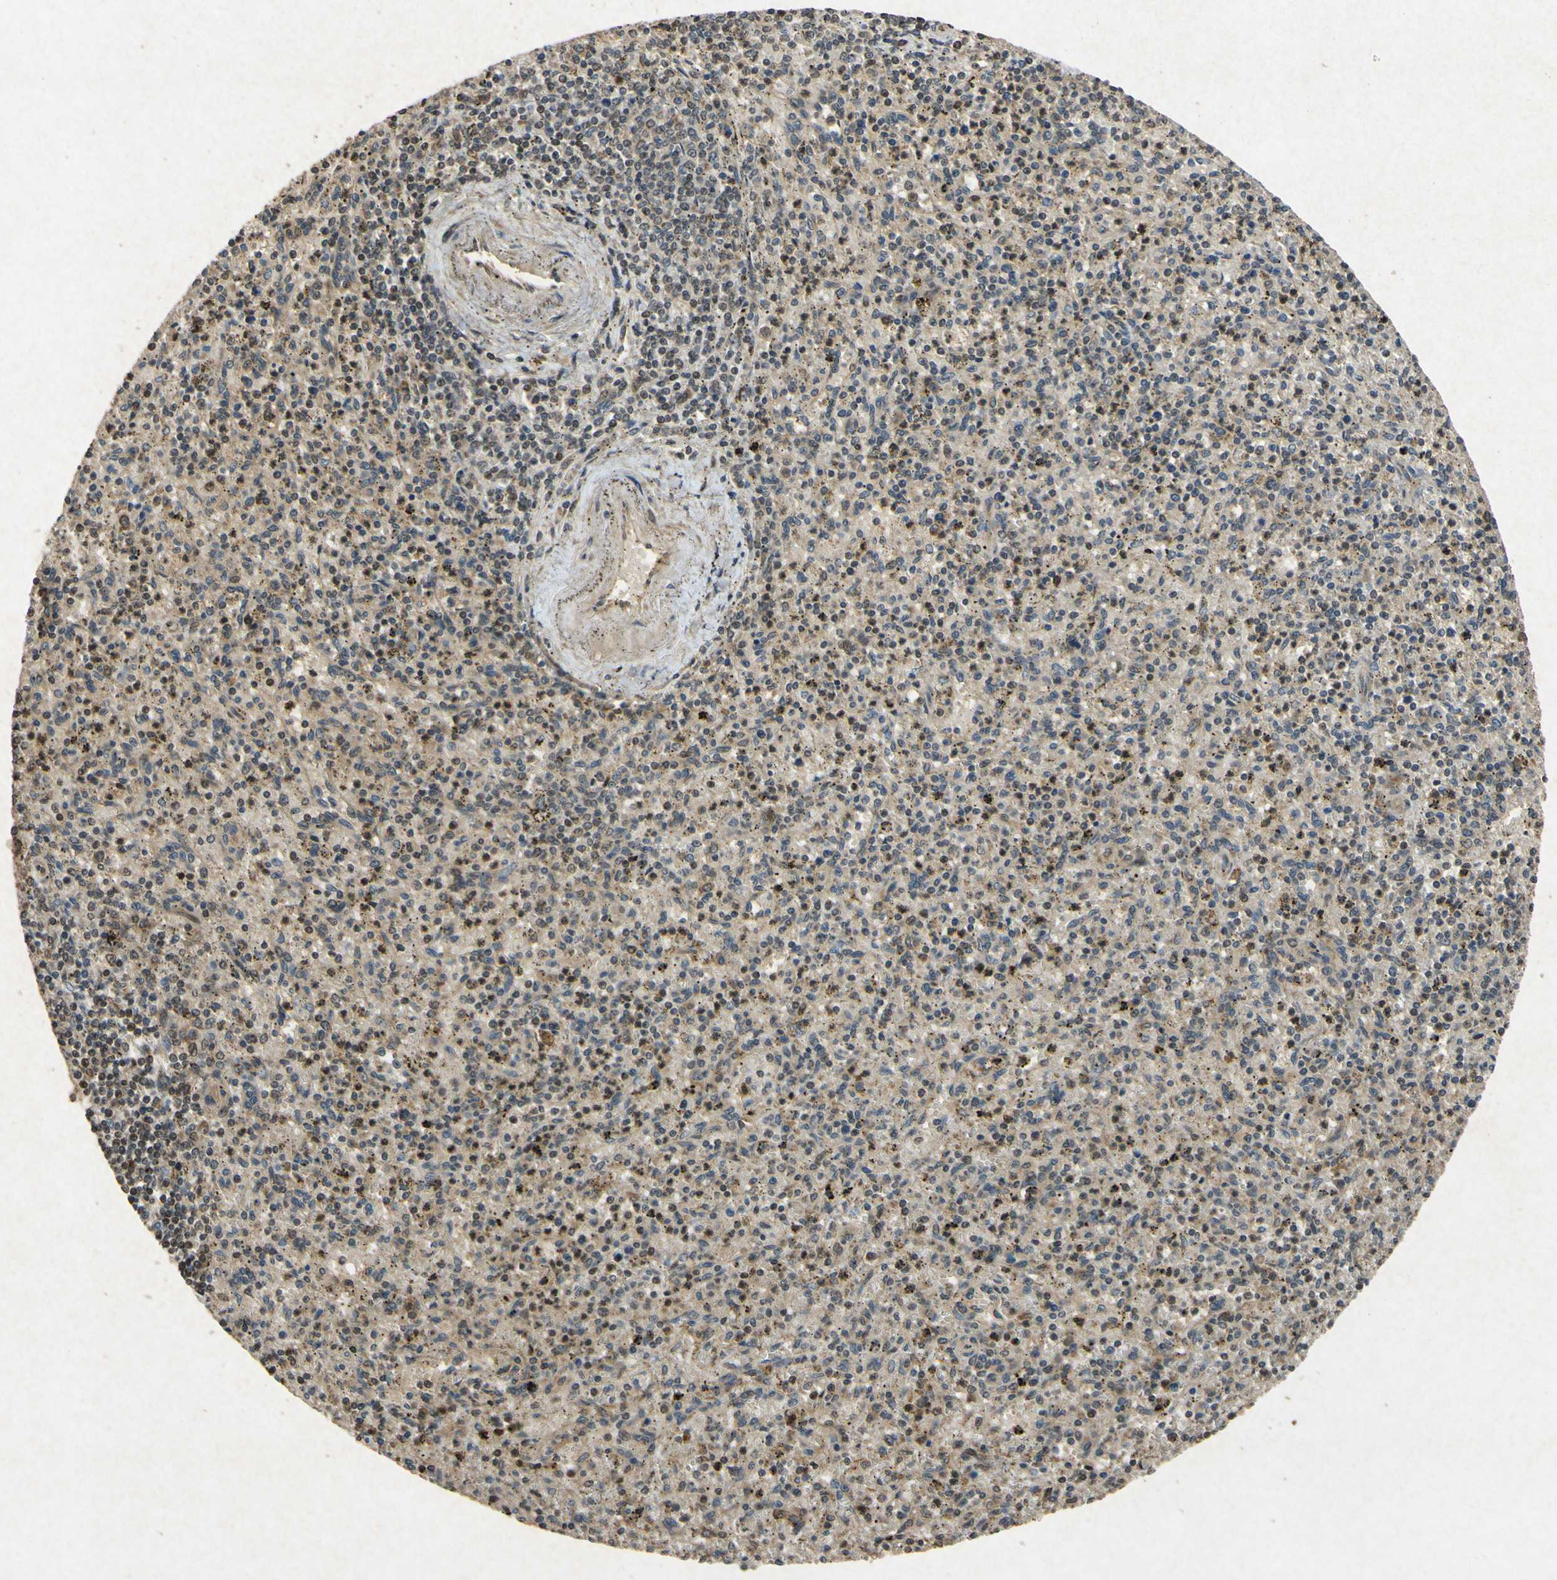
{"staining": {"intensity": "moderate", "quantity": "25%-75%", "location": "cytoplasmic/membranous,nuclear"}, "tissue": "spleen", "cell_type": "Cells in red pulp", "image_type": "normal", "snomed": [{"axis": "morphology", "description": "Normal tissue, NOS"}, {"axis": "topography", "description": "Spleen"}], "caption": "Immunohistochemical staining of normal human spleen exhibits medium levels of moderate cytoplasmic/membranous,nuclear positivity in approximately 25%-75% of cells in red pulp.", "gene": "ATP6V1H", "patient": {"sex": "male", "age": 72}}